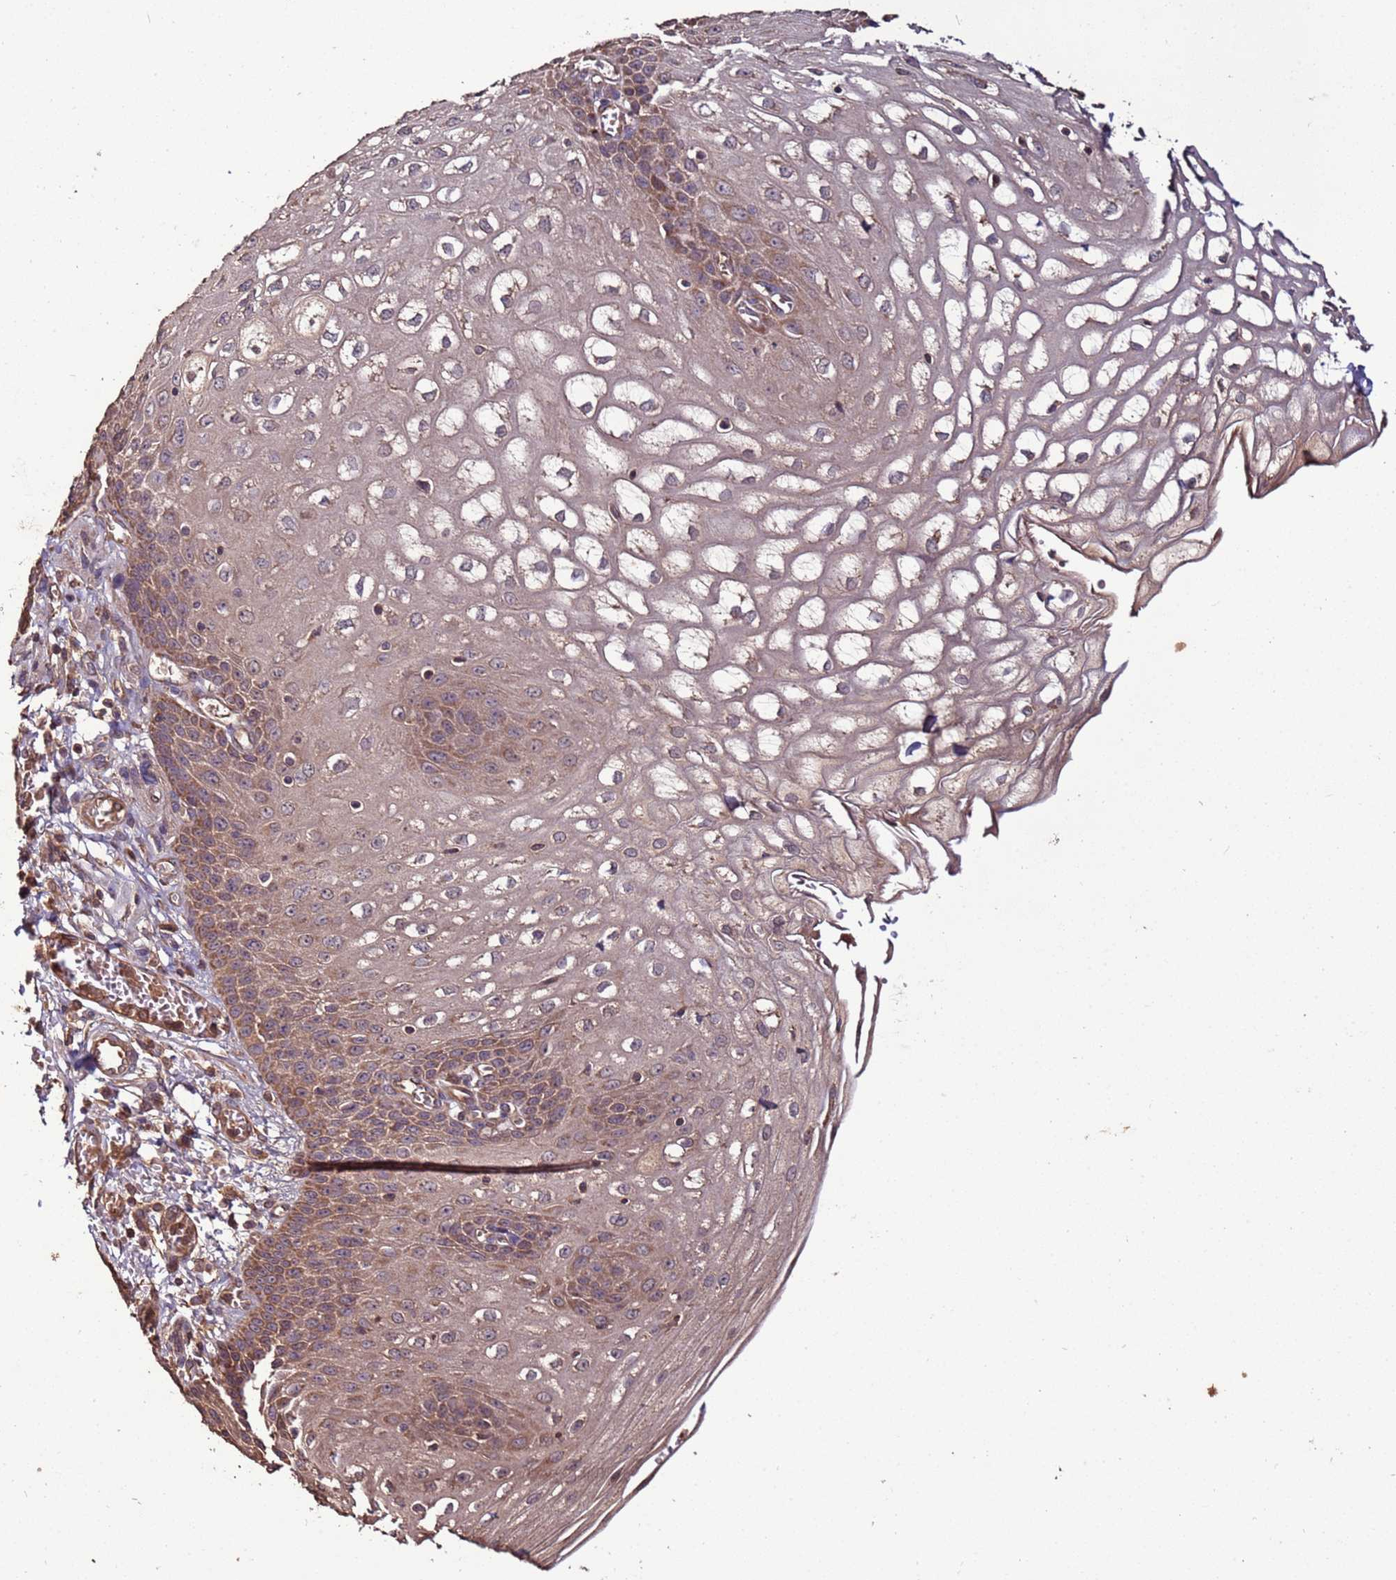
{"staining": {"intensity": "moderate", "quantity": ">75%", "location": "cytoplasmic/membranous"}, "tissue": "esophagus", "cell_type": "Squamous epithelial cells", "image_type": "normal", "snomed": [{"axis": "morphology", "description": "Normal tissue, NOS"}, {"axis": "topography", "description": "Esophagus"}], "caption": "Esophagus stained with DAB immunohistochemistry (IHC) demonstrates medium levels of moderate cytoplasmic/membranous staining in approximately >75% of squamous epithelial cells.", "gene": "RPS15A", "patient": {"sex": "male", "age": 81}}